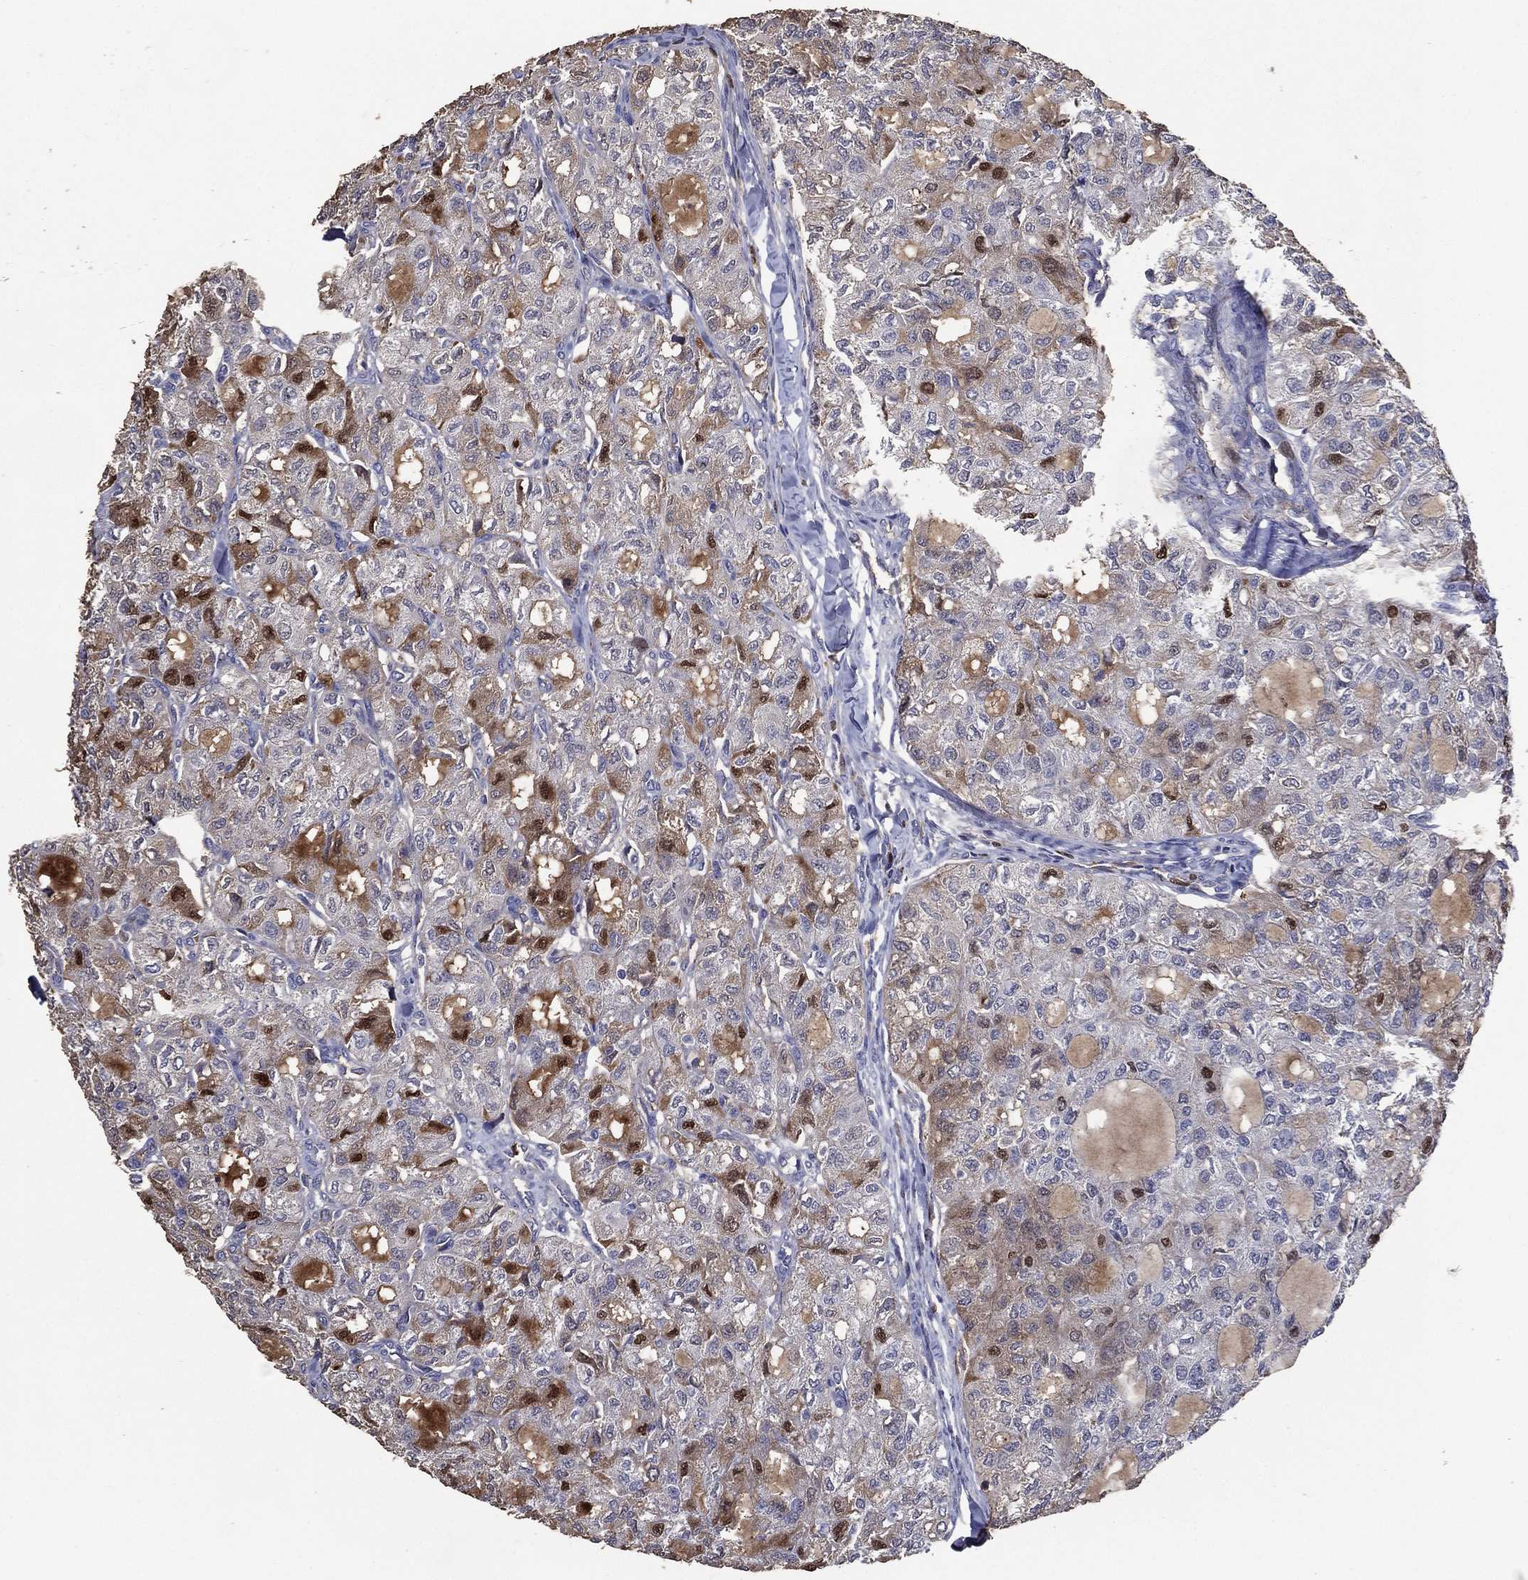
{"staining": {"intensity": "moderate", "quantity": "<25%", "location": "cytoplasmic/membranous"}, "tissue": "thyroid cancer", "cell_type": "Tumor cells", "image_type": "cancer", "snomed": [{"axis": "morphology", "description": "Follicular adenoma carcinoma, NOS"}, {"axis": "topography", "description": "Thyroid gland"}], "caption": "IHC micrograph of neoplastic tissue: human thyroid follicular adenoma carcinoma stained using immunohistochemistry (IHC) reveals low levels of moderate protein expression localized specifically in the cytoplasmic/membranous of tumor cells, appearing as a cytoplasmic/membranous brown color.", "gene": "EFNA1", "patient": {"sex": "male", "age": 75}}